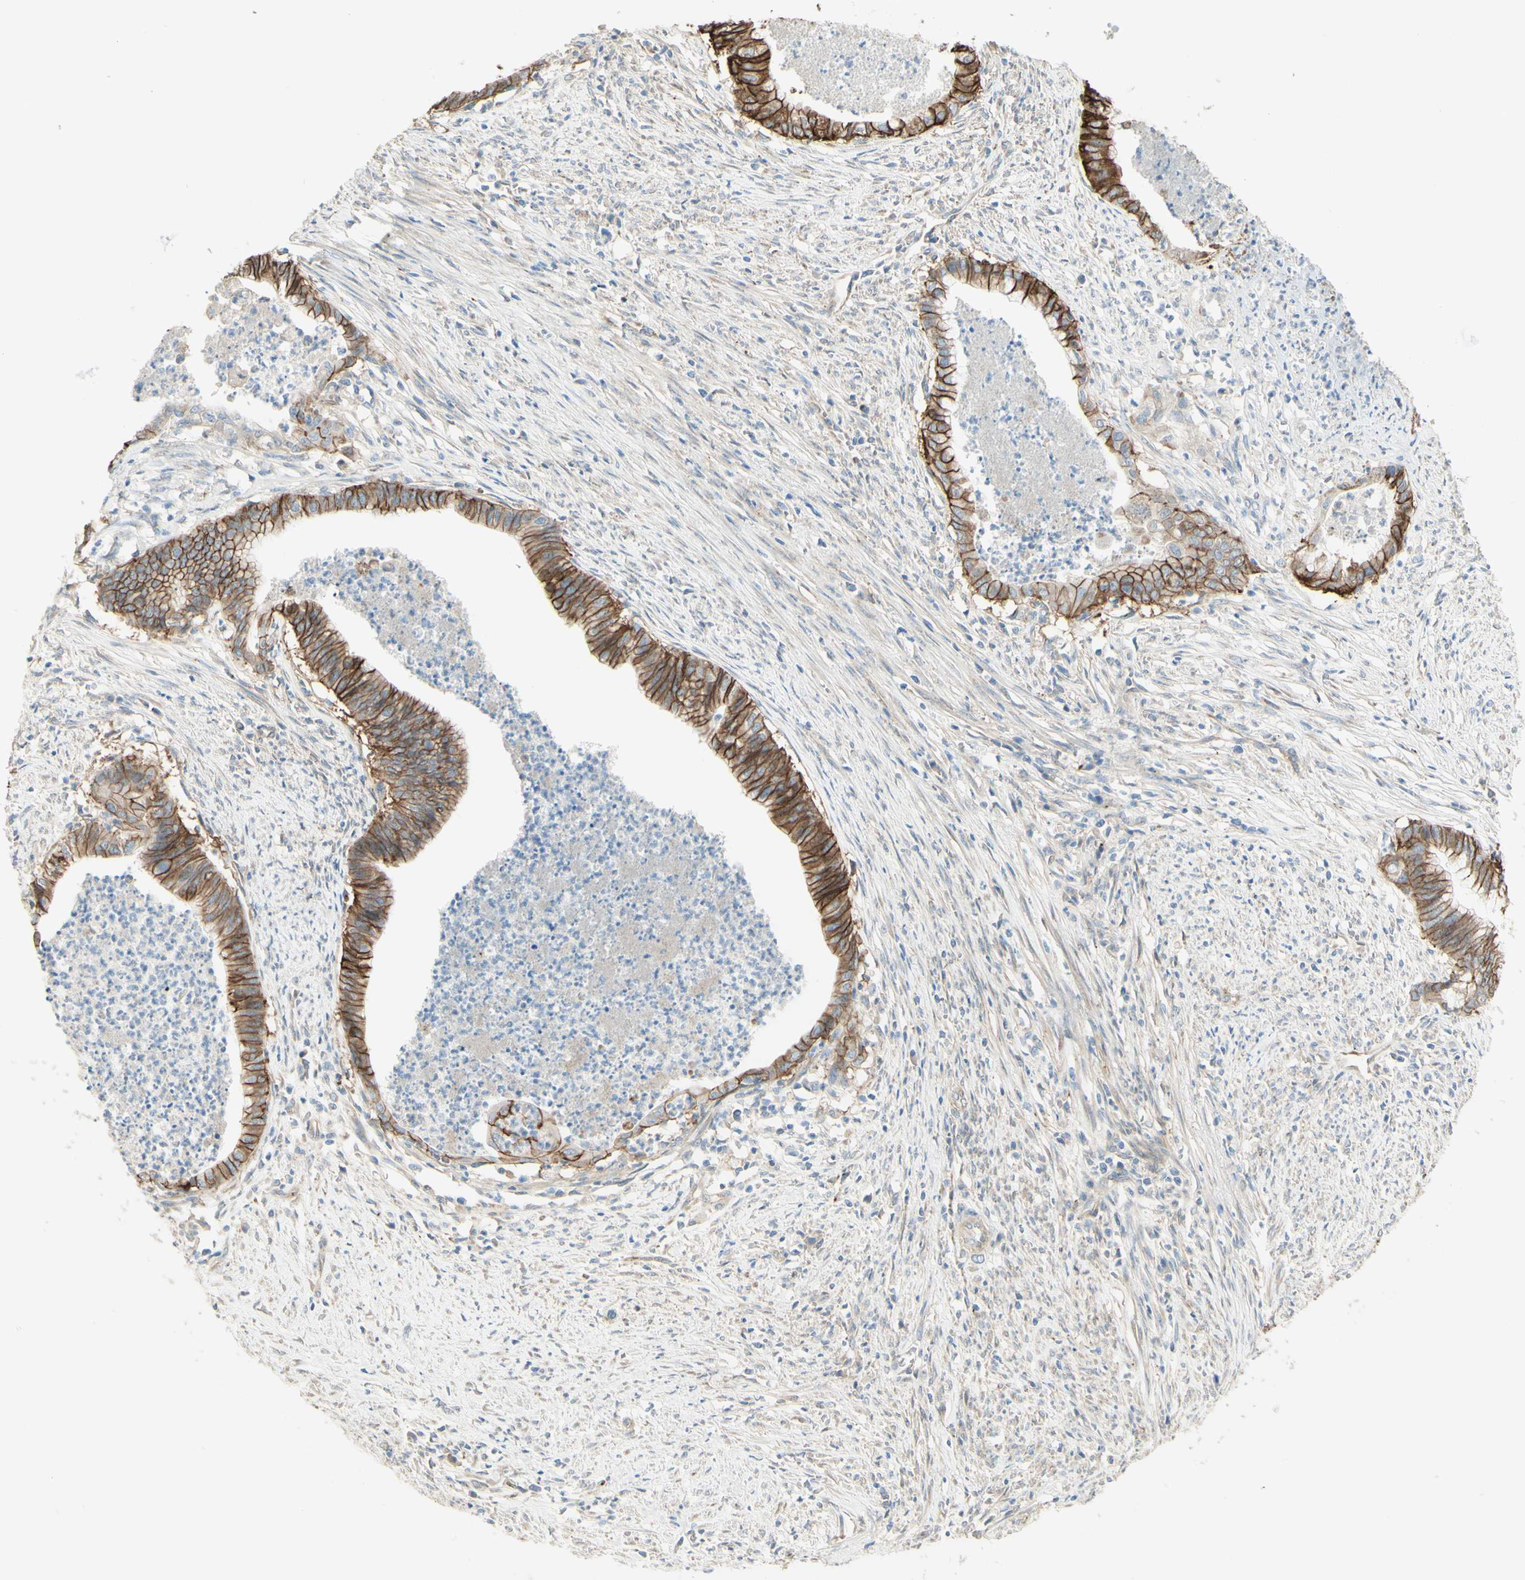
{"staining": {"intensity": "moderate", "quantity": ">75%", "location": "cytoplasmic/membranous"}, "tissue": "endometrial cancer", "cell_type": "Tumor cells", "image_type": "cancer", "snomed": [{"axis": "morphology", "description": "Necrosis, NOS"}, {"axis": "morphology", "description": "Adenocarcinoma, NOS"}, {"axis": "topography", "description": "Endometrium"}], "caption": "High-power microscopy captured an immunohistochemistry micrograph of endometrial cancer, revealing moderate cytoplasmic/membranous expression in approximately >75% of tumor cells.", "gene": "RNF149", "patient": {"sex": "female", "age": 79}}